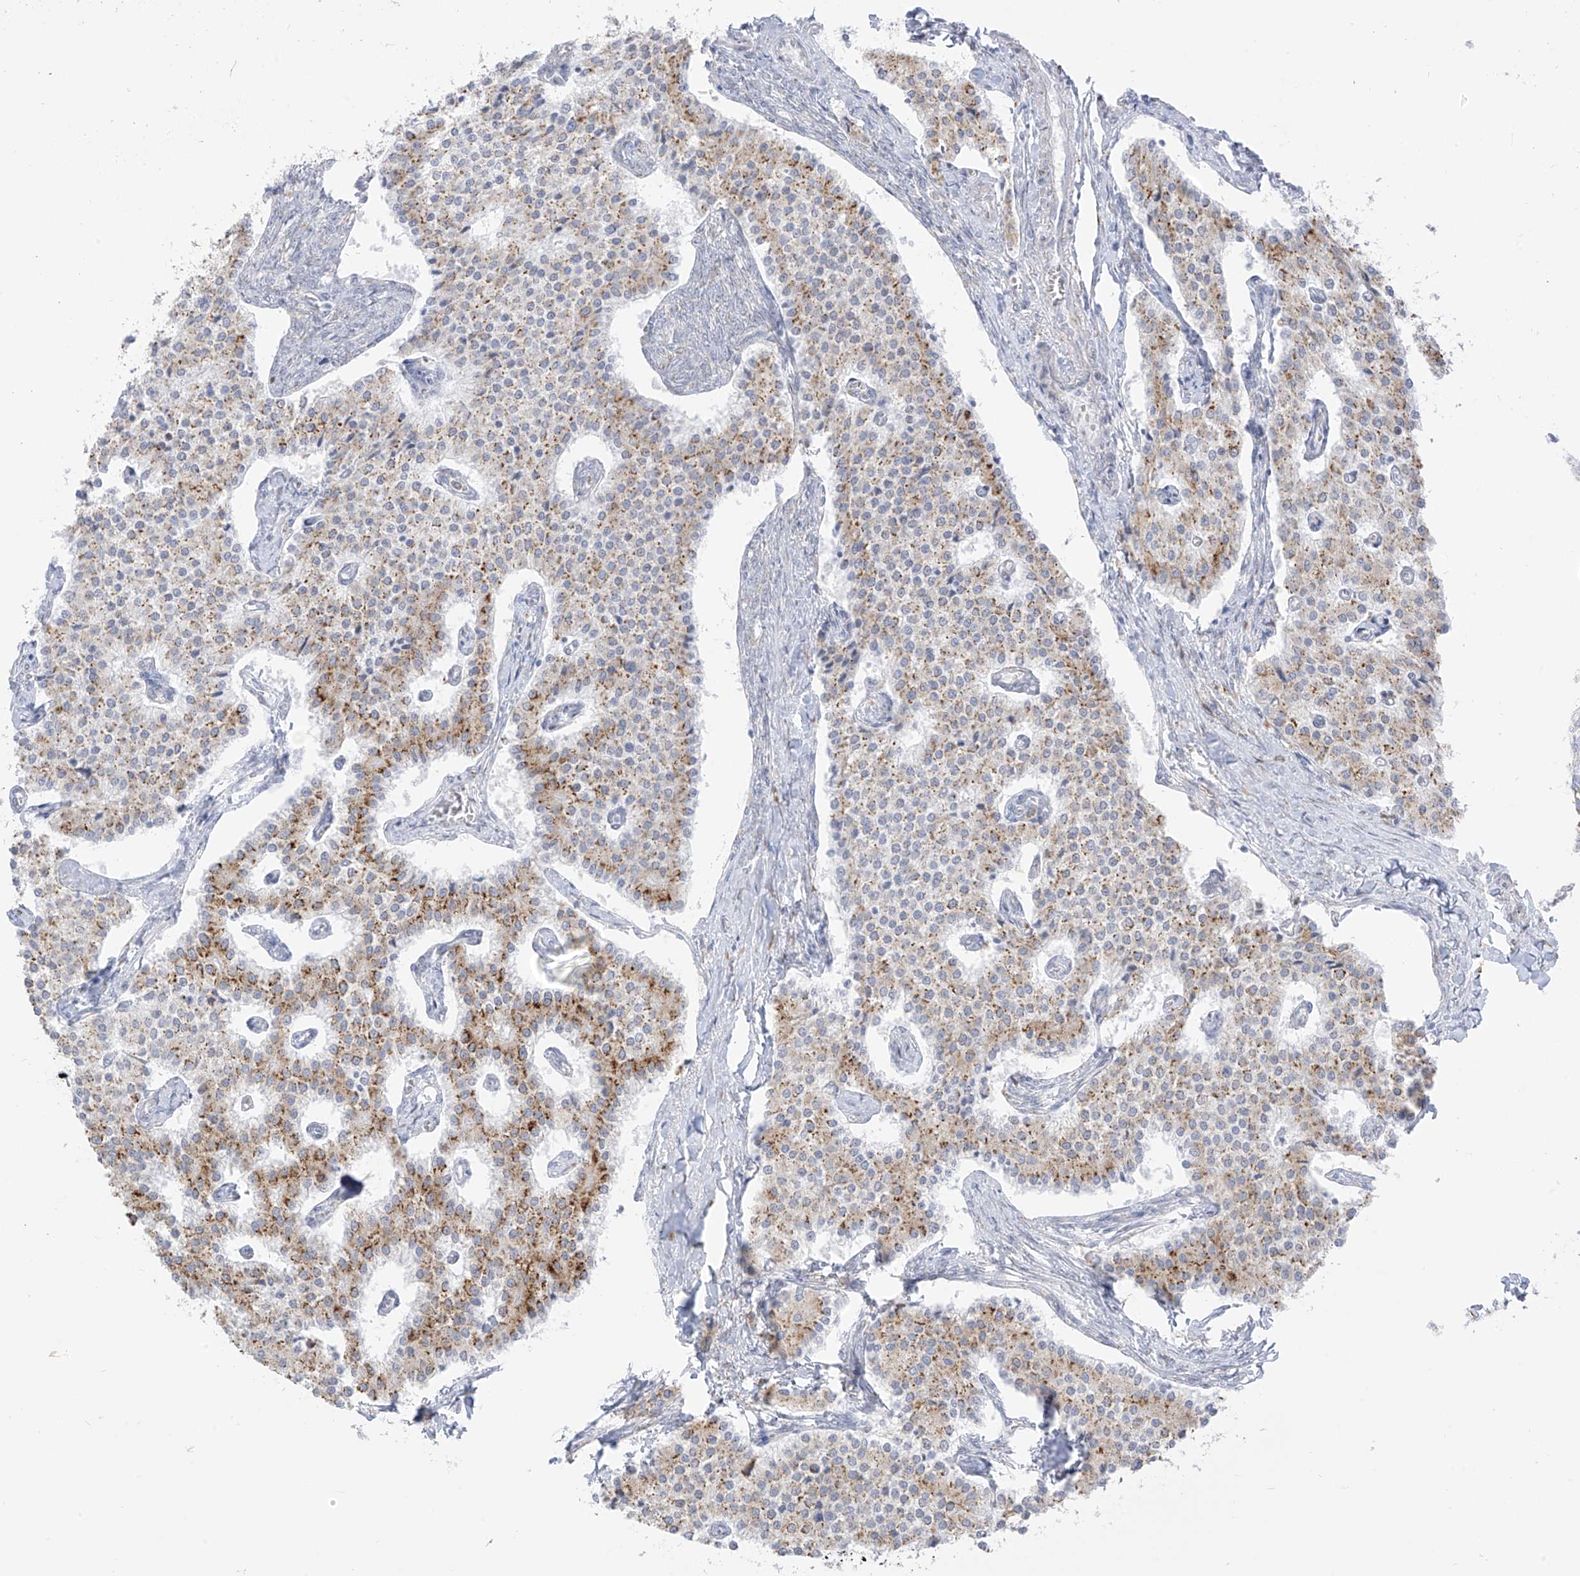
{"staining": {"intensity": "moderate", "quantity": "25%-75%", "location": "cytoplasmic/membranous"}, "tissue": "carcinoid", "cell_type": "Tumor cells", "image_type": "cancer", "snomed": [{"axis": "morphology", "description": "Carcinoid, malignant, NOS"}, {"axis": "topography", "description": "Colon"}], "caption": "A brown stain labels moderate cytoplasmic/membranous staining of a protein in malignant carcinoid tumor cells.", "gene": "LRRC59", "patient": {"sex": "female", "age": 52}}